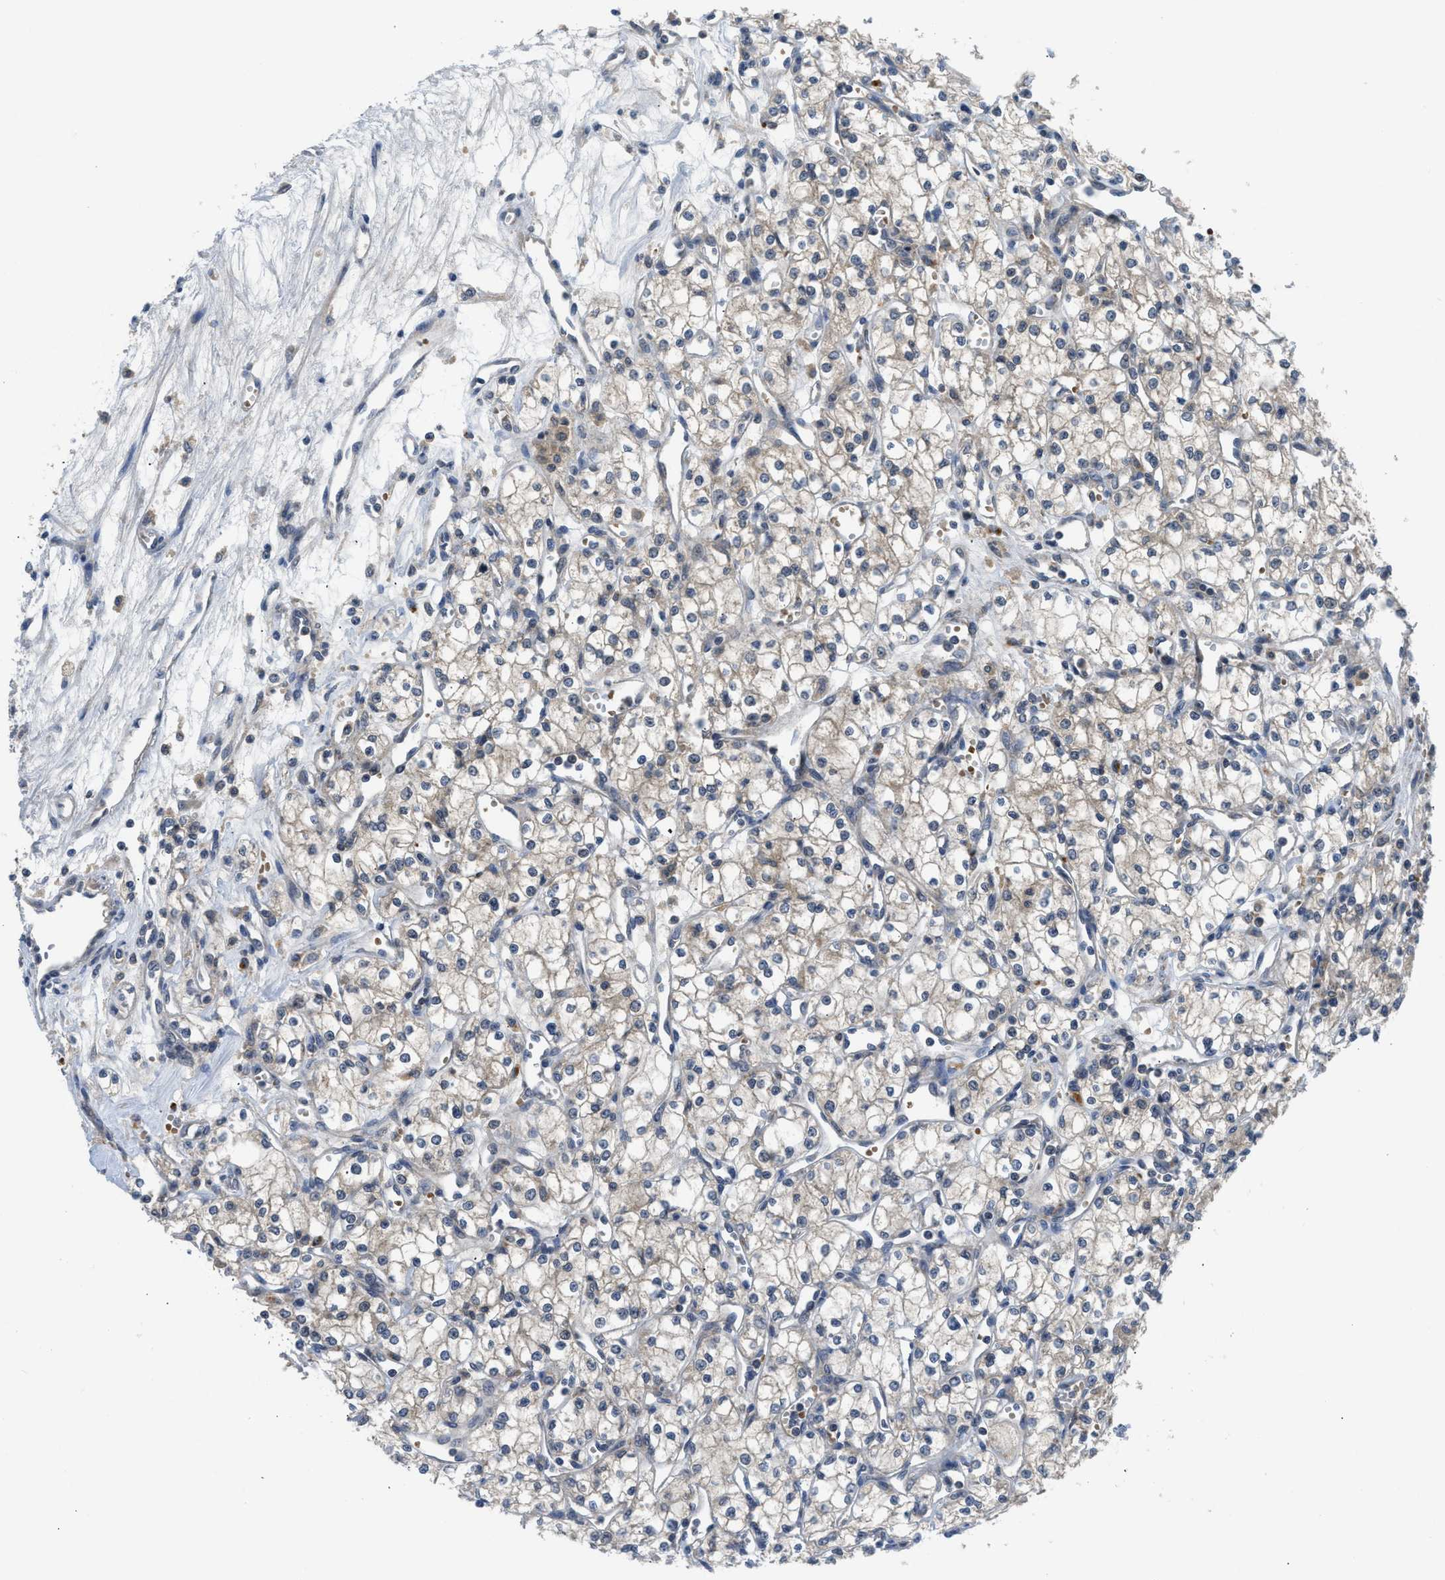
{"staining": {"intensity": "weak", "quantity": ">75%", "location": "cytoplasmic/membranous"}, "tissue": "renal cancer", "cell_type": "Tumor cells", "image_type": "cancer", "snomed": [{"axis": "morphology", "description": "Adenocarcinoma, NOS"}, {"axis": "topography", "description": "Kidney"}], "caption": "An immunohistochemistry (IHC) photomicrograph of tumor tissue is shown. Protein staining in brown shows weak cytoplasmic/membranous positivity in renal cancer (adenocarcinoma) within tumor cells.", "gene": "PDE7A", "patient": {"sex": "male", "age": 59}}